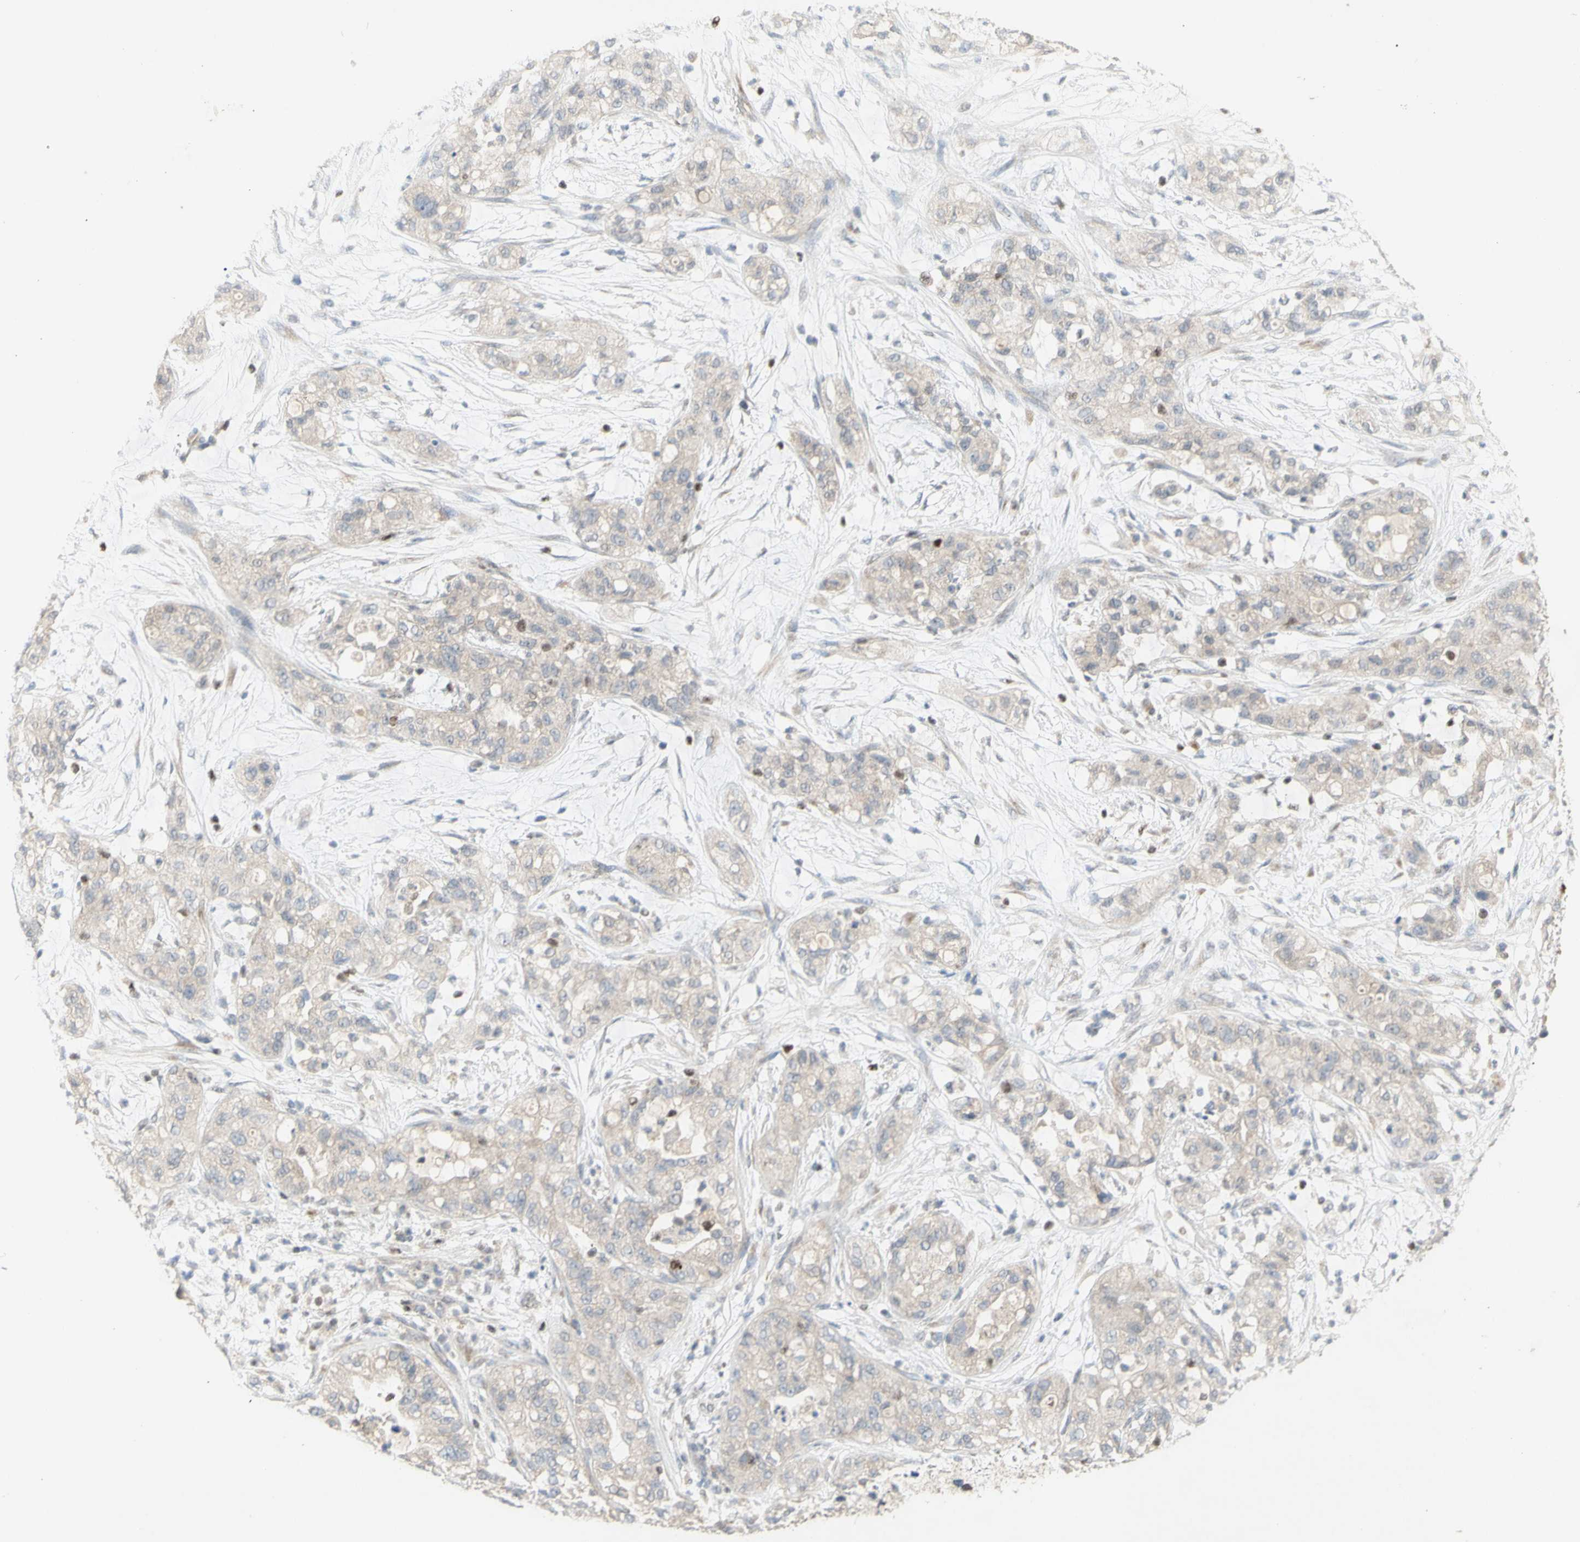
{"staining": {"intensity": "weak", "quantity": ">75%", "location": "cytoplasmic/membranous"}, "tissue": "pancreatic cancer", "cell_type": "Tumor cells", "image_type": "cancer", "snomed": [{"axis": "morphology", "description": "Adenocarcinoma, NOS"}, {"axis": "topography", "description": "Pancreas"}], "caption": "Protein expression analysis of human pancreatic adenocarcinoma reveals weak cytoplasmic/membranous positivity in about >75% of tumor cells.", "gene": "NLRP1", "patient": {"sex": "female", "age": 78}}